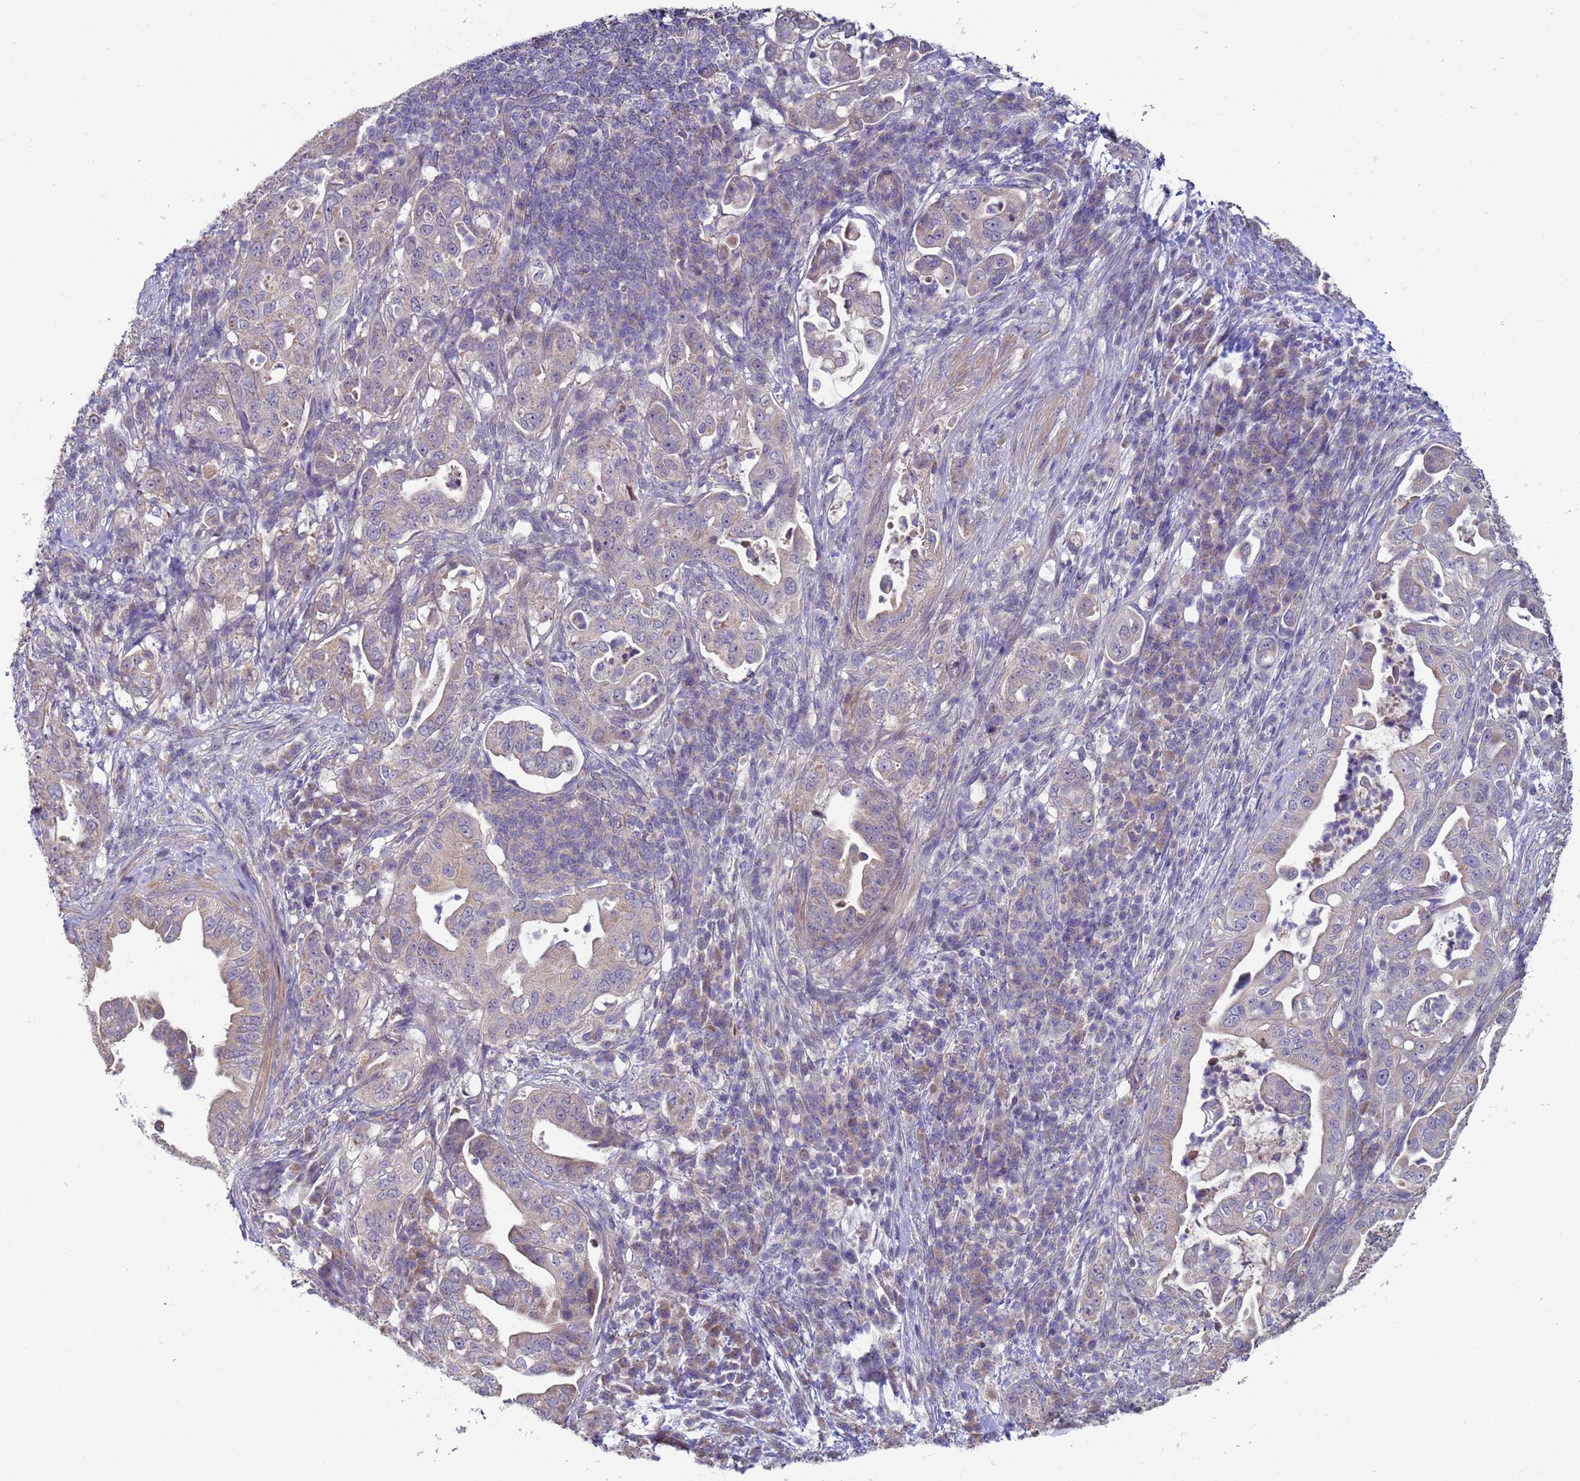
{"staining": {"intensity": "weak", "quantity": "<25%", "location": "cytoplasmic/membranous"}, "tissue": "pancreatic cancer", "cell_type": "Tumor cells", "image_type": "cancer", "snomed": [{"axis": "morphology", "description": "Normal tissue, NOS"}, {"axis": "morphology", "description": "Adenocarcinoma, NOS"}, {"axis": "topography", "description": "Lymph node"}, {"axis": "topography", "description": "Pancreas"}], "caption": "Histopathology image shows no protein positivity in tumor cells of pancreatic cancer tissue.", "gene": "CLHC1", "patient": {"sex": "female", "age": 67}}